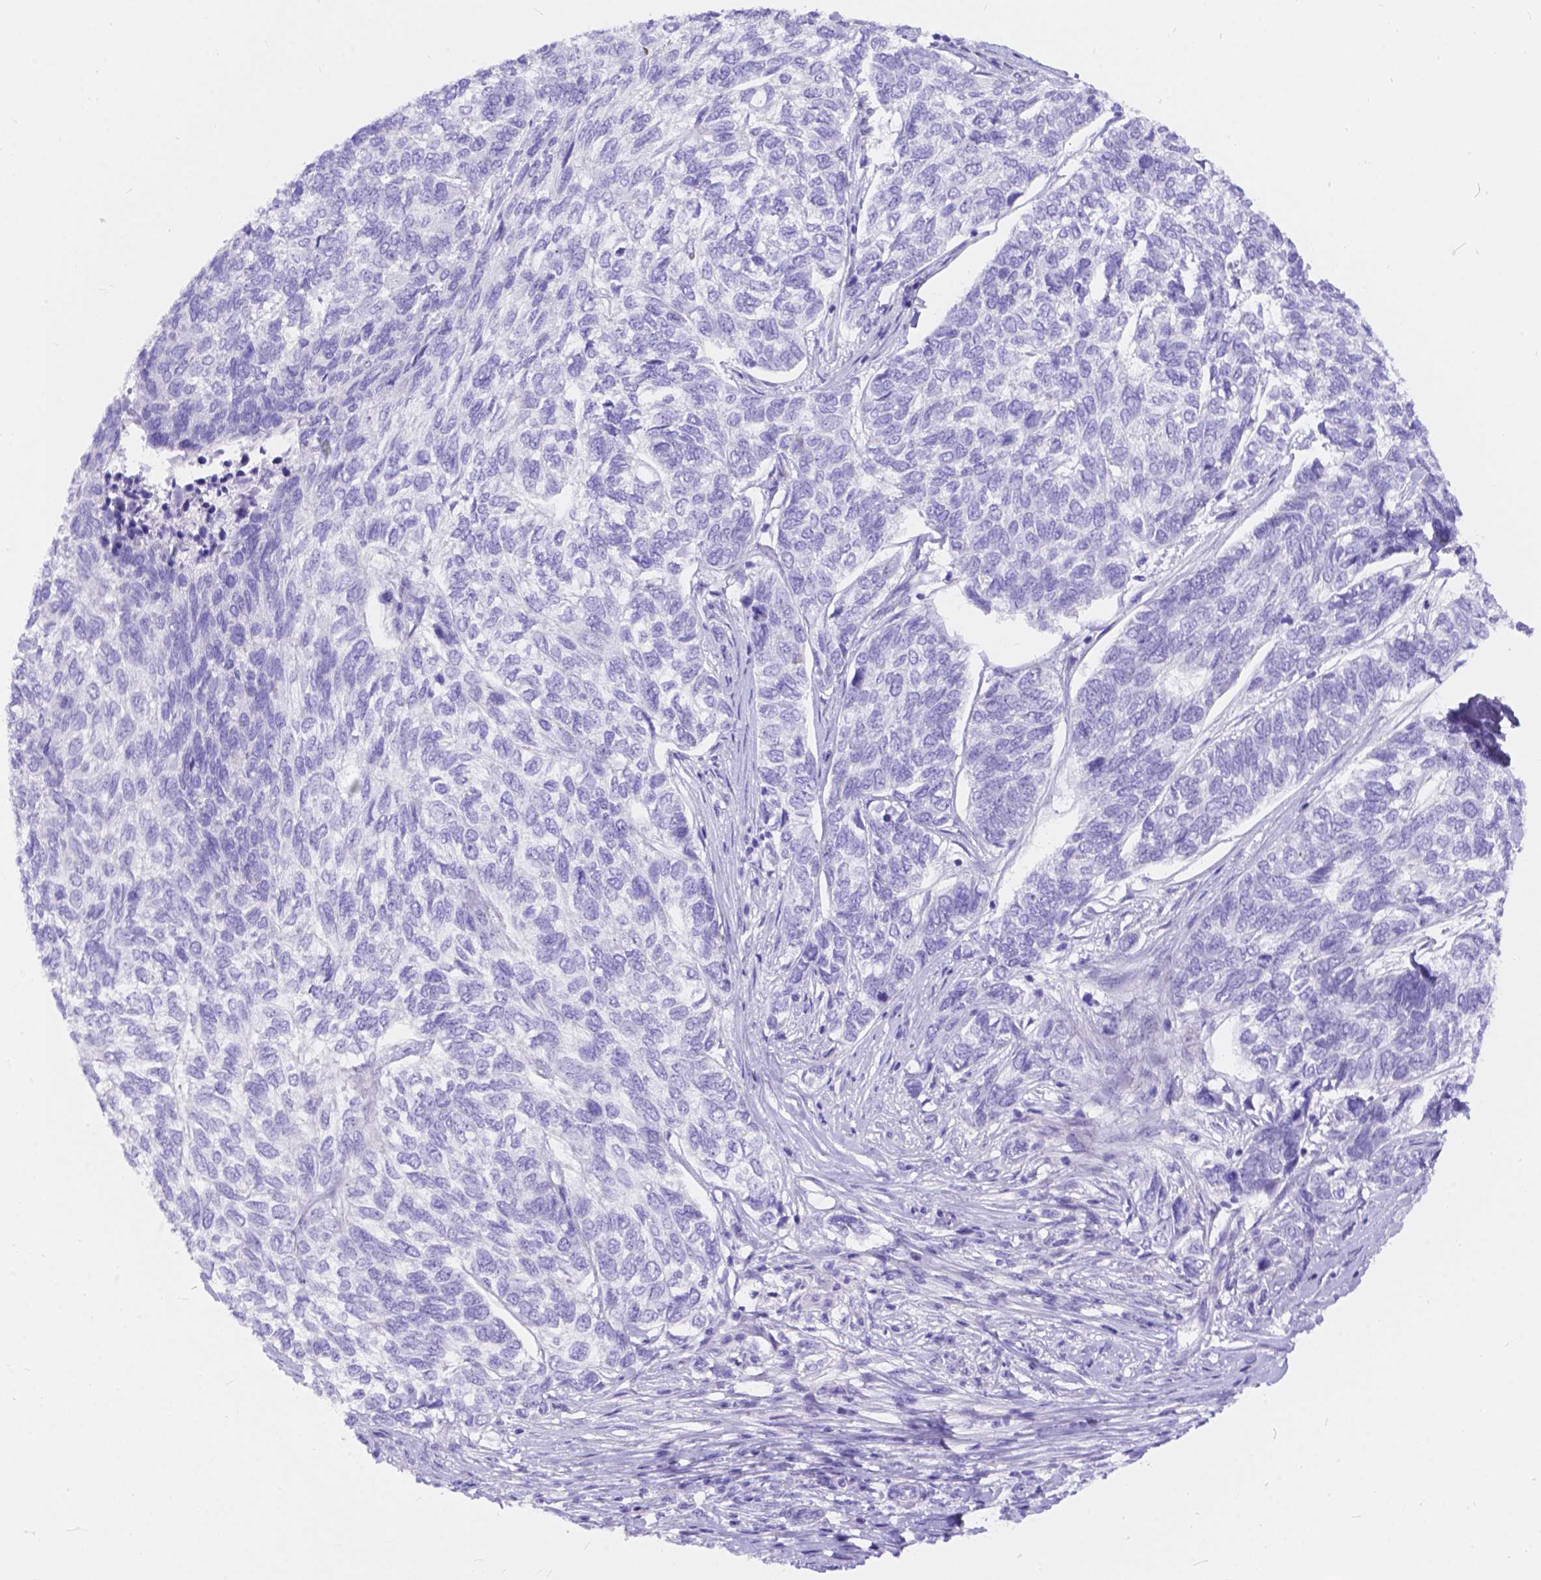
{"staining": {"intensity": "negative", "quantity": "none", "location": "none"}, "tissue": "skin cancer", "cell_type": "Tumor cells", "image_type": "cancer", "snomed": [{"axis": "morphology", "description": "Basal cell carcinoma"}, {"axis": "topography", "description": "Skin"}], "caption": "Immunohistochemistry micrograph of human skin cancer (basal cell carcinoma) stained for a protein (brown), which shows no staining in tumor cells.", "gene": "KLHL10", "patient": {"sex": "female", "age": 65}}